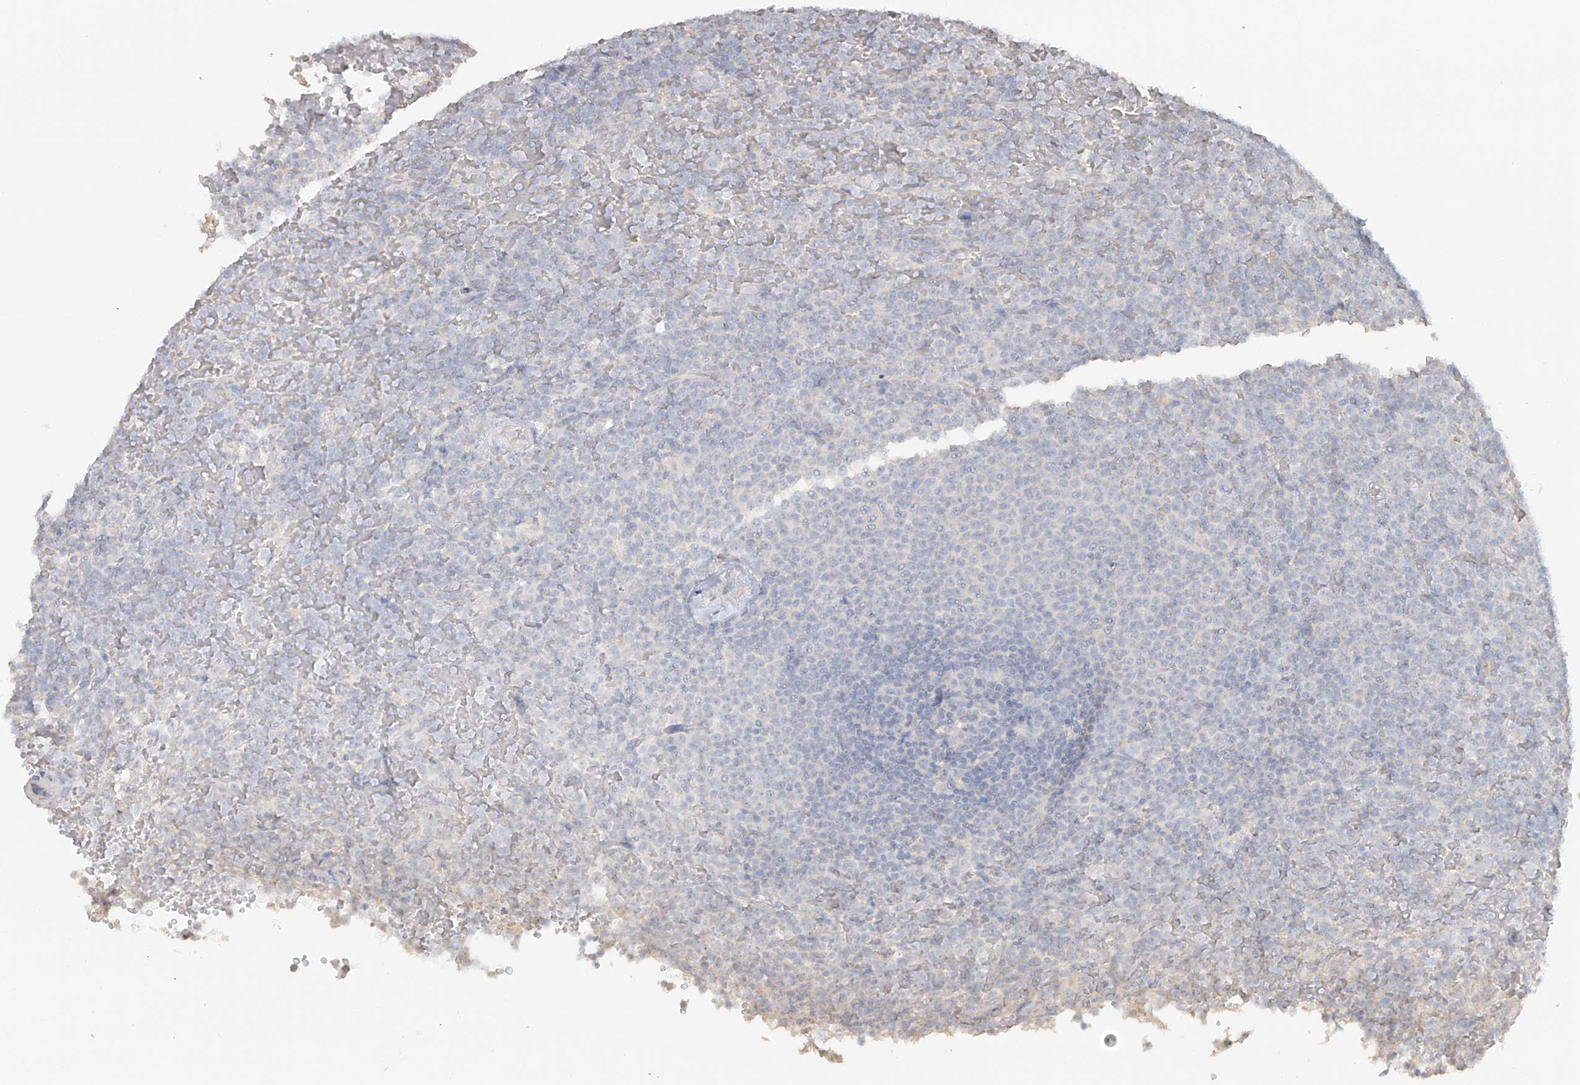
{"staining": {"intensity": "negative", "quantity": "none", "location": "none"}, "tissue": "lymphoma", "cell_type": "Tumor cells", "image_type": "cancer", "snomed": [{"axis": "morphology", "description": "Malignant lymphoma, non-Hodgkin's type, Low grade"}, {"axis": "topography", "description": "Spleen"}], "caption": "Low-grade malignant lymphoma, non-Hodgkin's type was stained to show a protein in brown. There is no significant expression in tumor cells.", "gene": "NPHS1", "patient": {"sex": "female", "age": 77}}